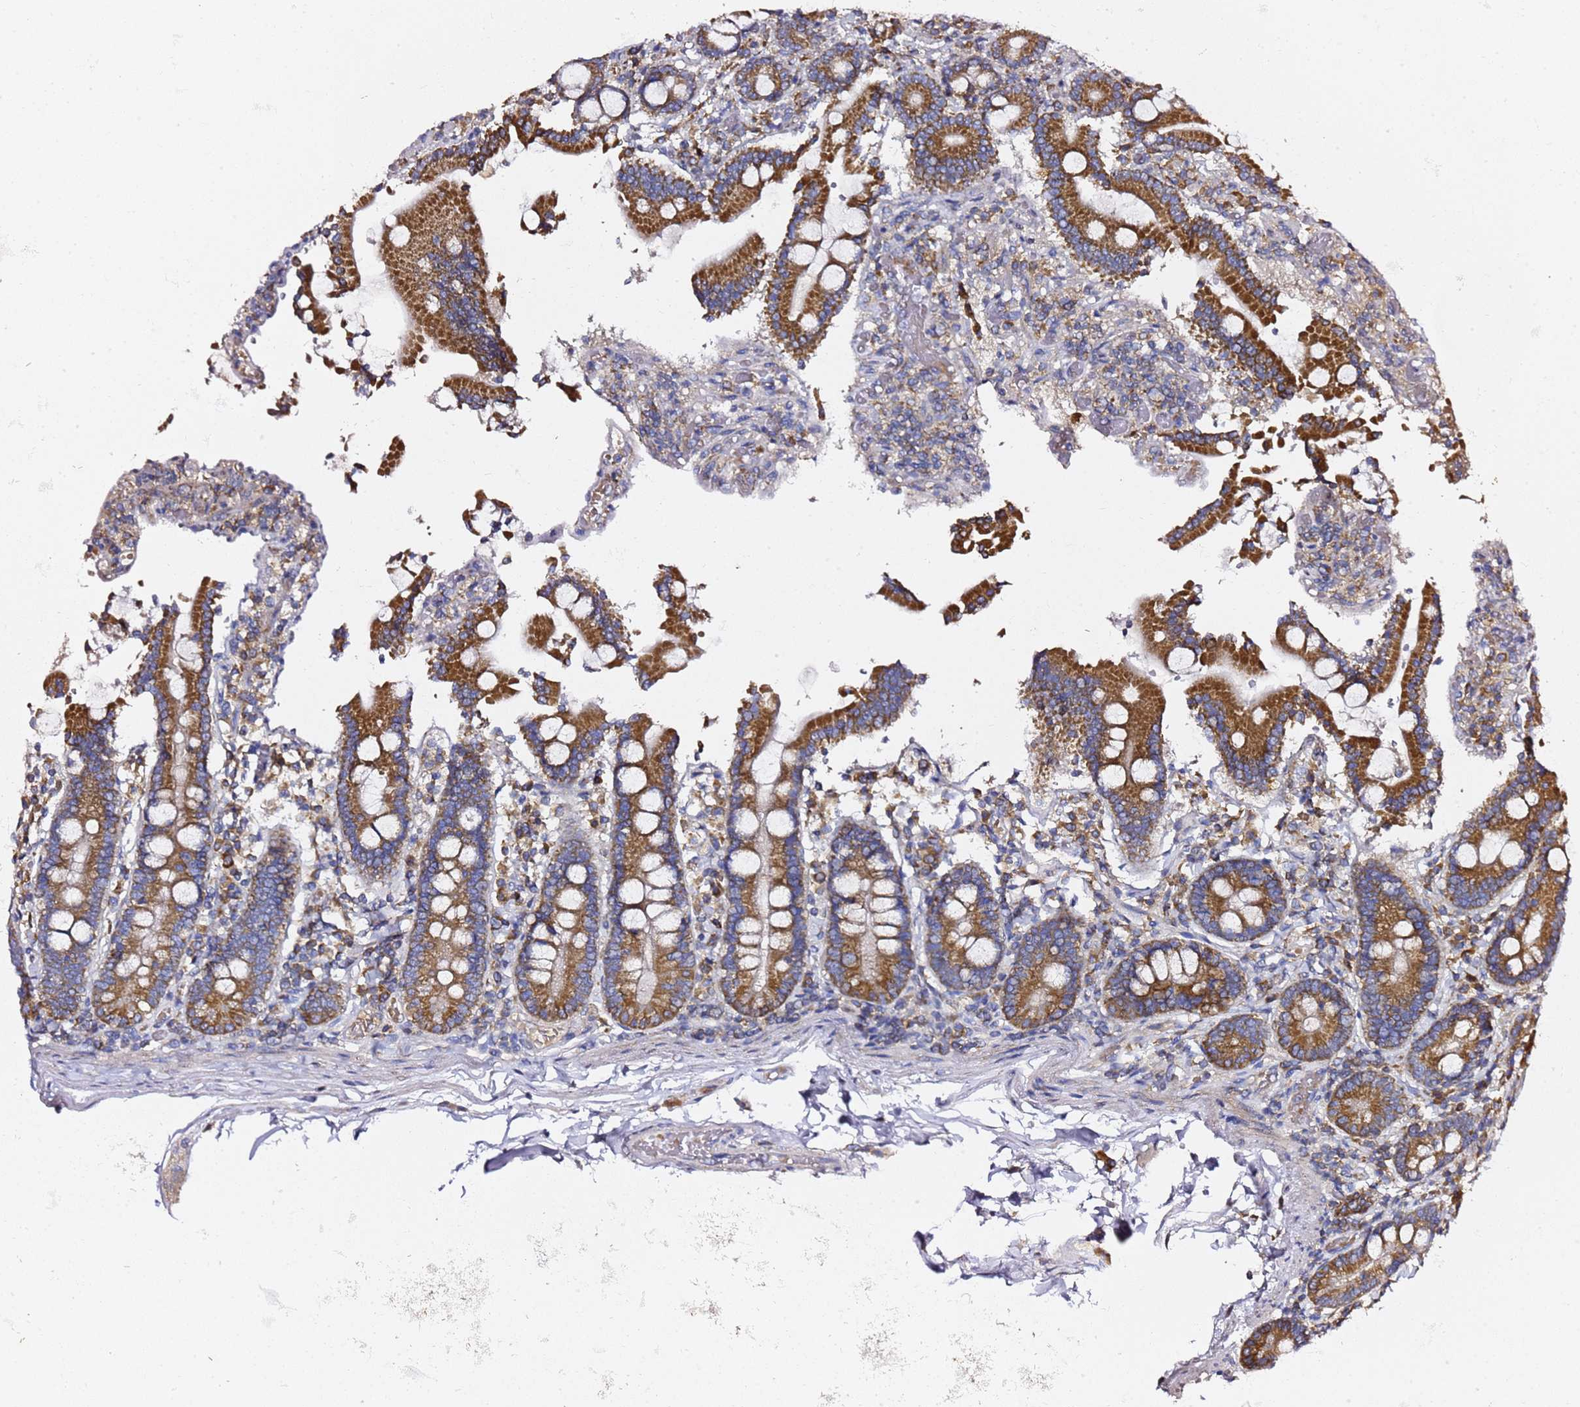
{"staining": {"intensity": "strong", "quantity": ">75%", "location": "cytoplasmic/membranous"}, "tissue": "duodenum", "cell_type": "Glandular cells", "image_type": "normal", "snomed": [{"axis": "morphology", "description": "Normal tissue, NOS"}, {"axis": "topography", "description": "Duodenum"}], "caption": "IHC histopathology image of normal duodenum: human duodenum stained using immunohistochemistry shows high levels of strong protein expression localized specifically in the cytoplasmic/membranous of glandular cells, appearing as a cytoplasmic/membranous brown color.", "gene": "C19orf12", "patient": {"sex": "male", "age": 55}}